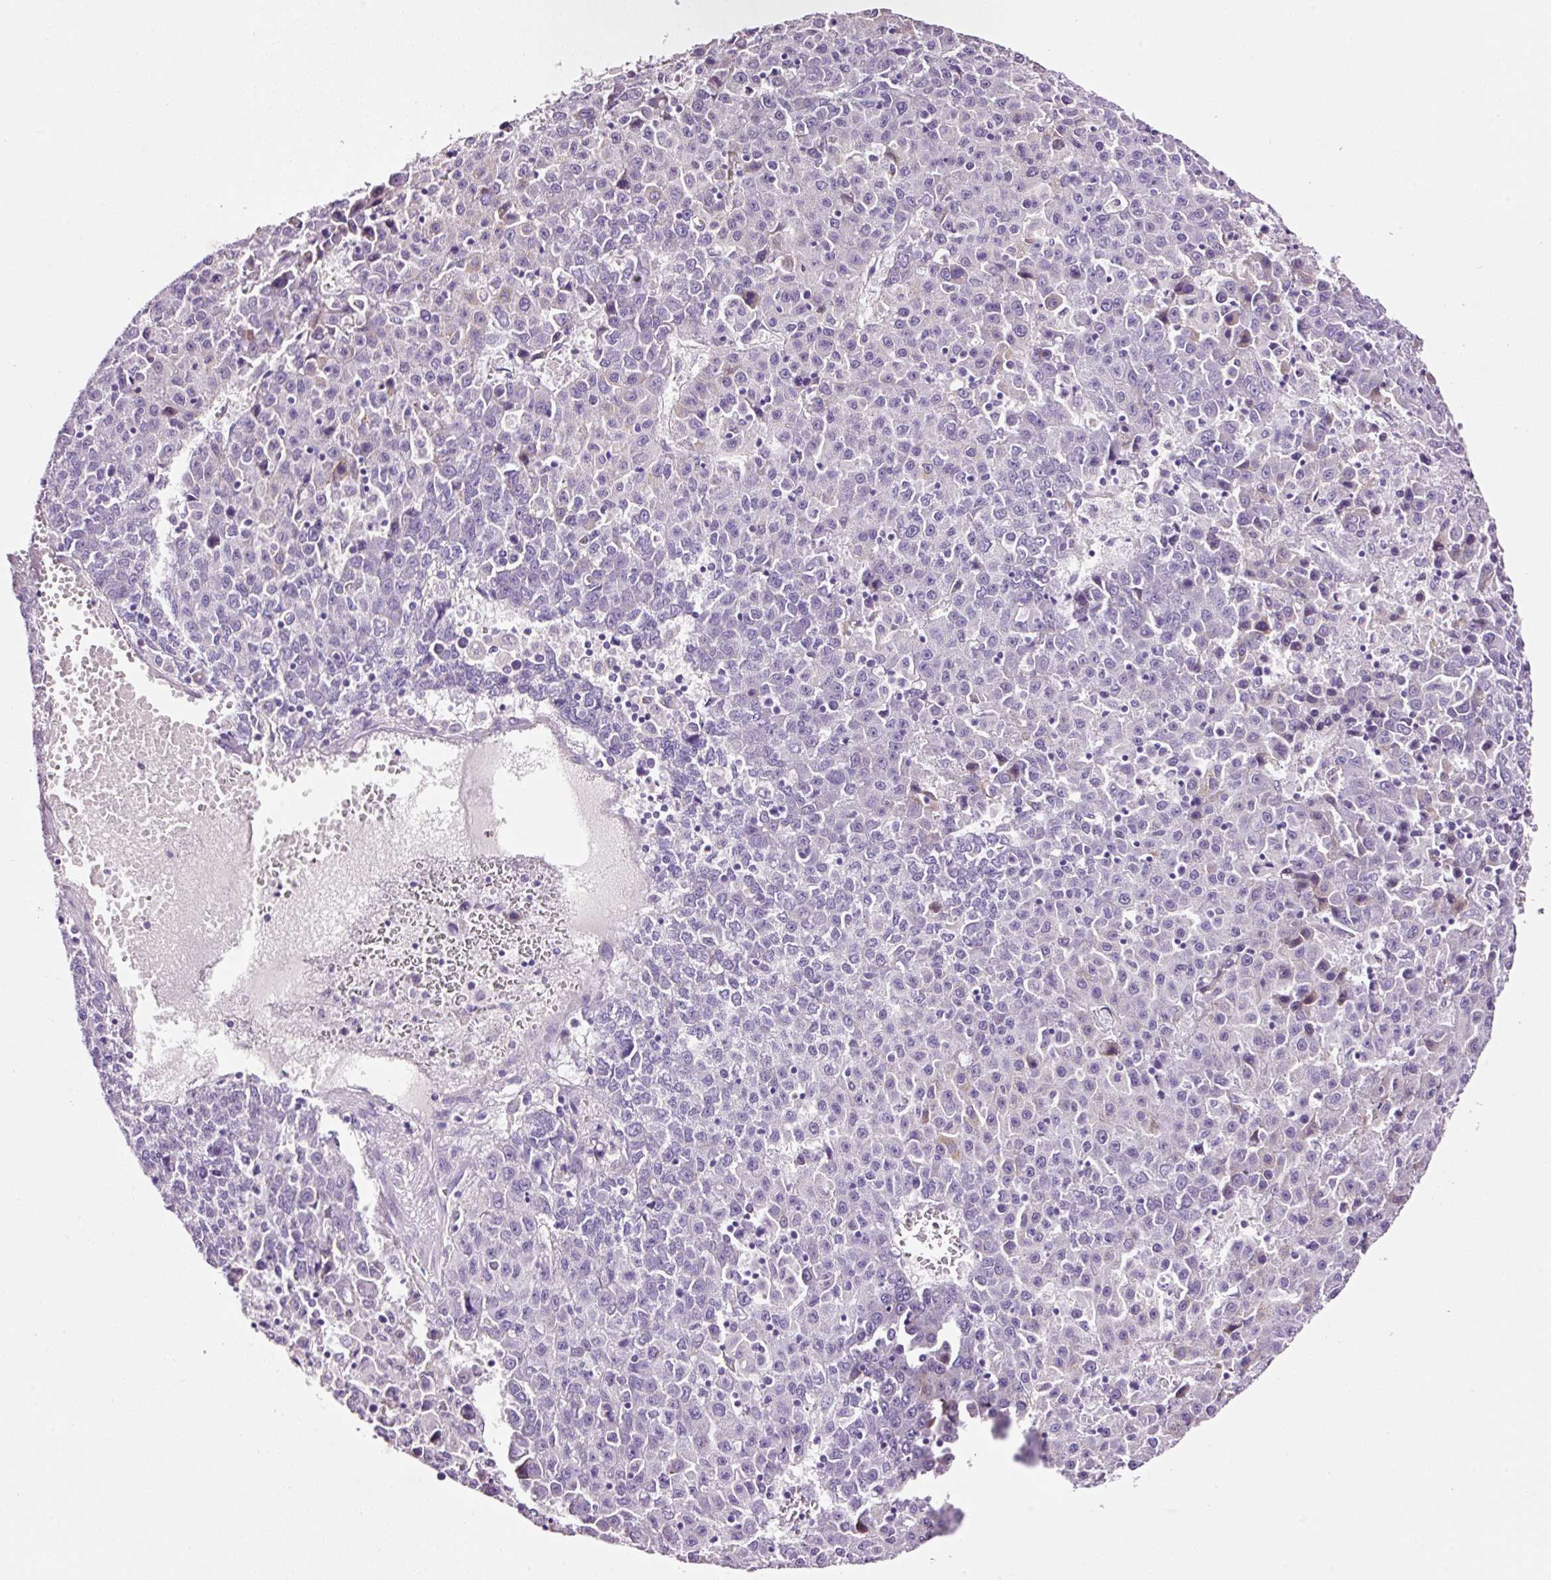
{"staining": {"intensity": "negative", "quantity": "none", "location": "none"}, "tissue": "liver cancer", "cell_type": "Tumor cells", "image_type": "cancer", "snomed": [{"axis": "morphology", "description": "Carcinoma, Hepatocellular, NOS"}, {"axis": "topography", "description": "Liver"}], "caption": "The photomicrograph reveals no staining of tumor cells in liver cancer (hepatocellular carcinoma). Brightfield microscopy of immunohistochemistry (IHC) stained with DAB (3,3'-diaminobenzidine) (brown) and hematoxylin (blue), captured at high magnification.", "gene": "RTF2", "patient": {"sex": "female", "age": 53}}